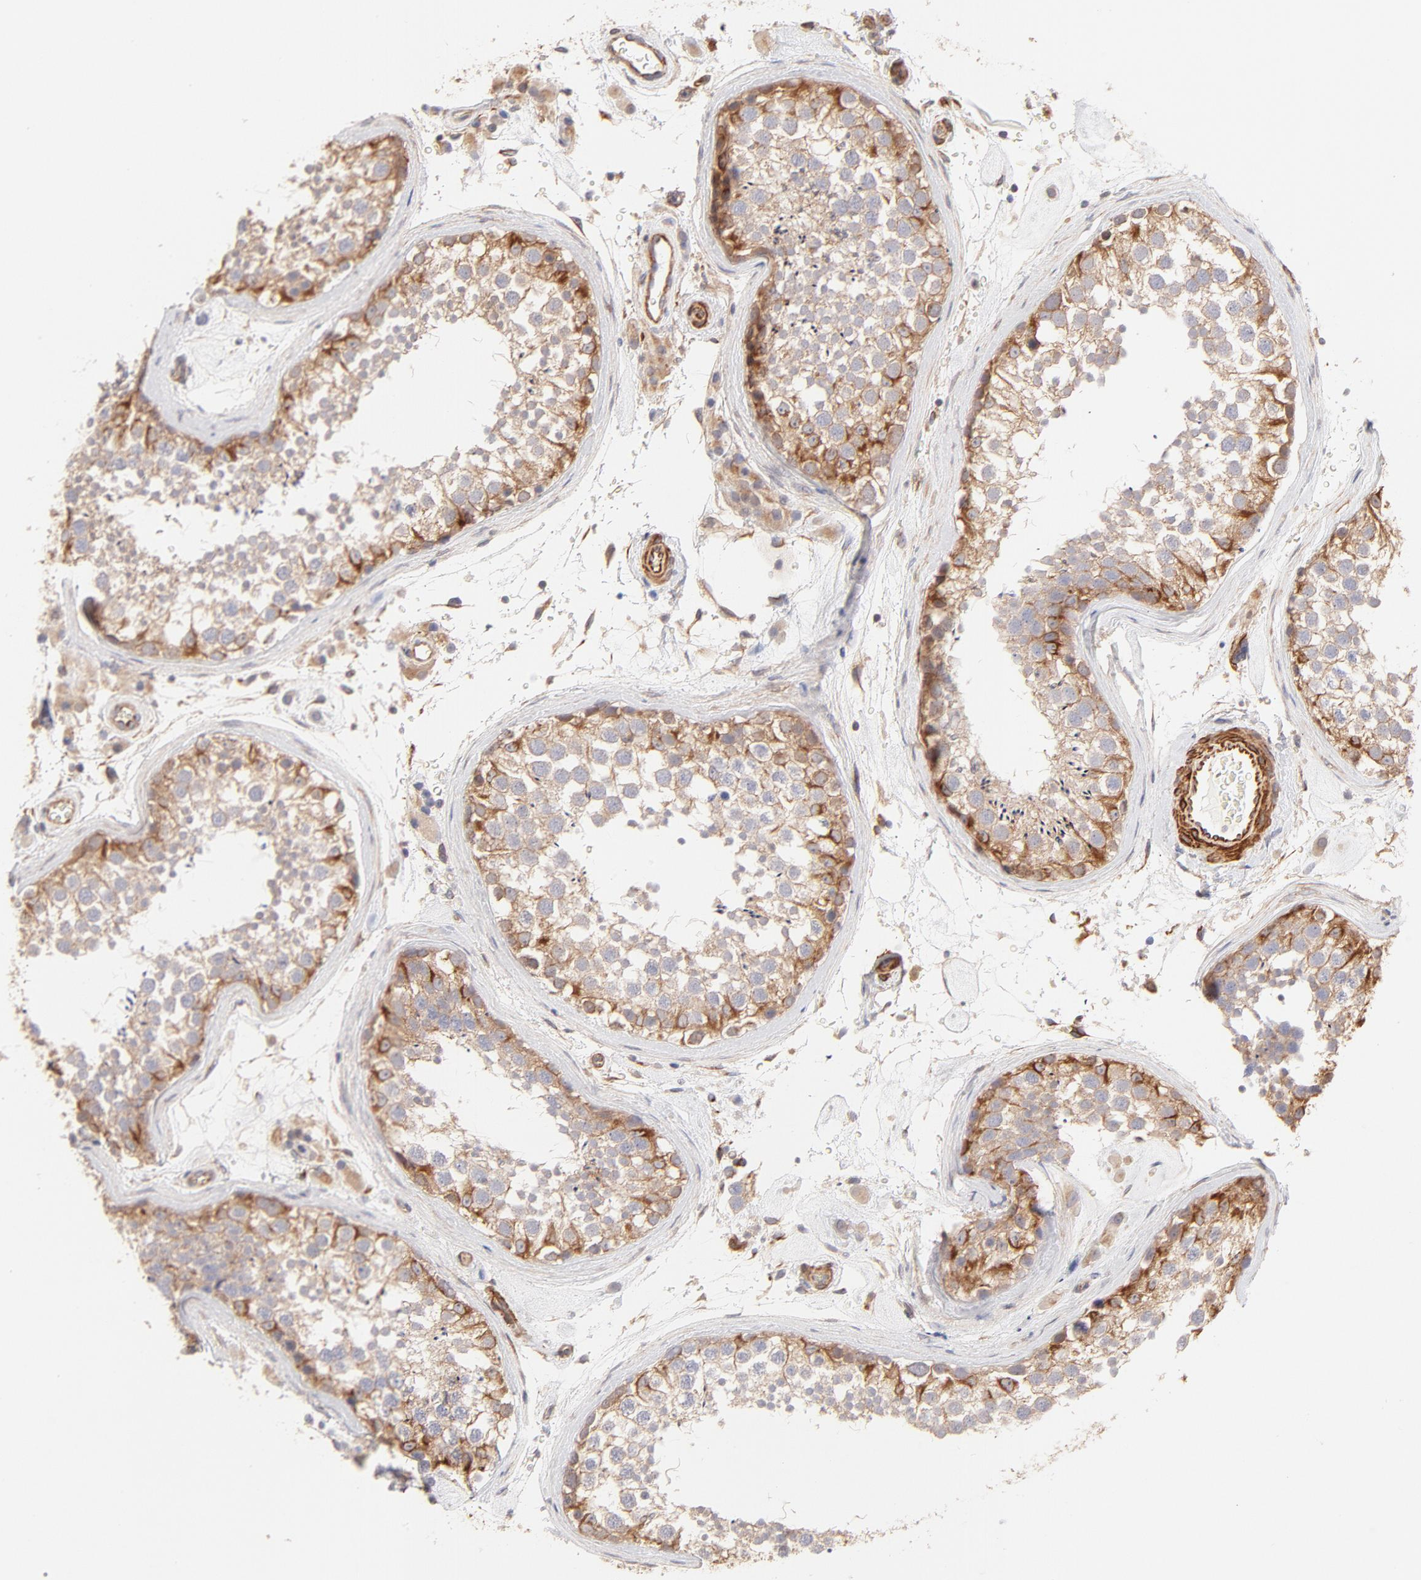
{"staining": {"intensity": "moderate", "quantity": "25%-75%", "location": "cytoplasmic/membranous"}, "tissue": "testis", "cell_type": "Cells in seminiferous ducts", "image_type": "normal", "snomed": [{"axis": "morphology", "description": "Normal tissue, NOS"}, {"axis": "topography", "description": "Testis"}], "caption": "Immunohistochemistry (DAB (3,3'-diaminobenzidine)) staining of normal testis reveals moderate cytoplasmic/membranous protein expression in about 25%-75% of cells in seminiferous ducts.", "gene": "LDLRAP1", "patient": {"sex": "male", "age": 46}}